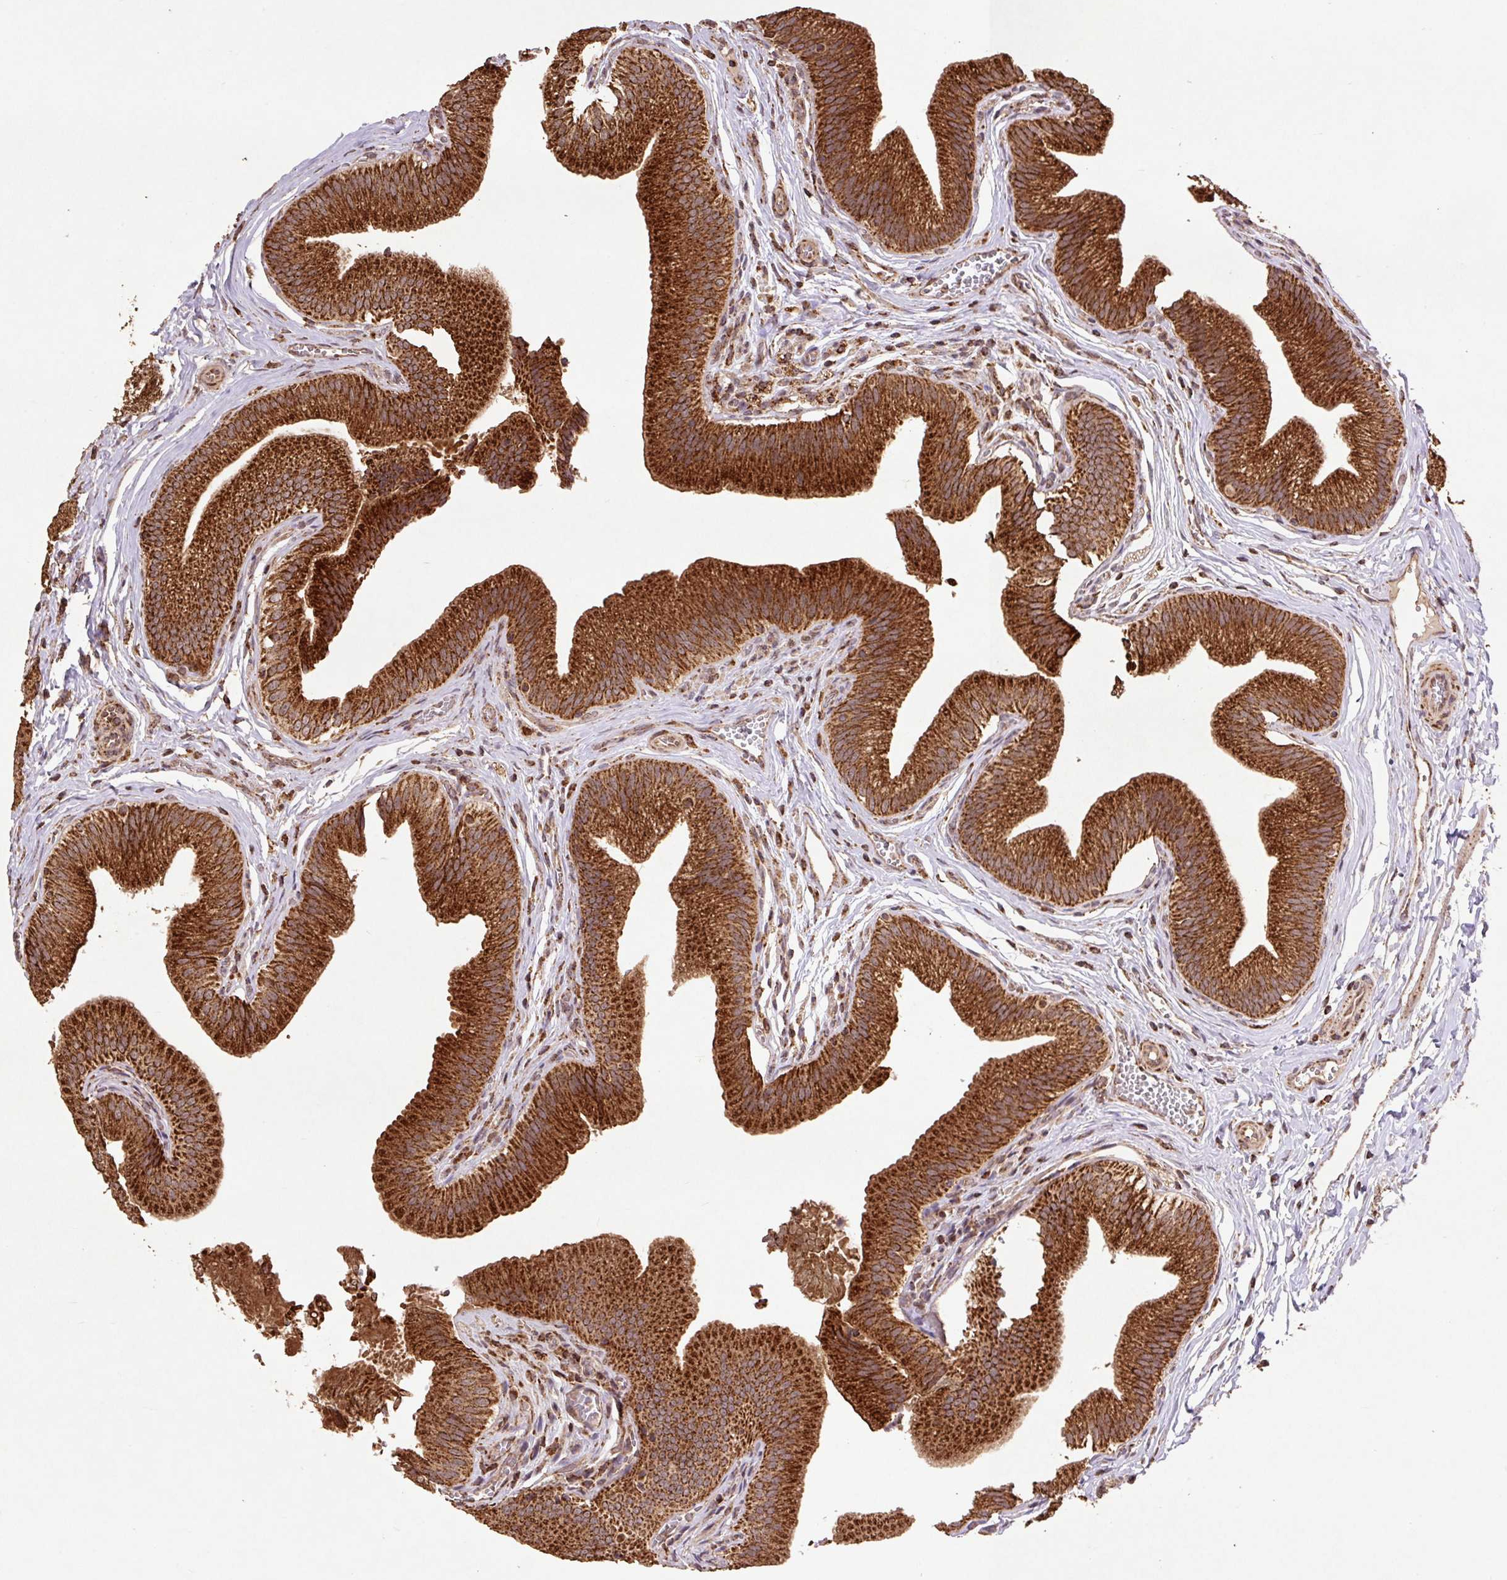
{"staining": {"intensity": "strong", "quantity": ">75%", "location": "cytoplasmic/membranous"}, "tissue": "gallbladder", "cell_type": "Glandular cells", "image_type": "normal", "snomed": [{"axis": "morphology", "description": "Normal tissue, NOS"}, {"axis": "topography", "description": "Gallbladder"}], "caption": "DAB immunohistochemical staining of benign human gallbladder reveals strong cytoplasmic/membranous protein positivity in about >75% of glandular cells. (brown staining indicates protein expression, while blue staining denotes nuclei).", "gene": "ATP5F1A", "patient": {"sex": "male", "age": 17}}